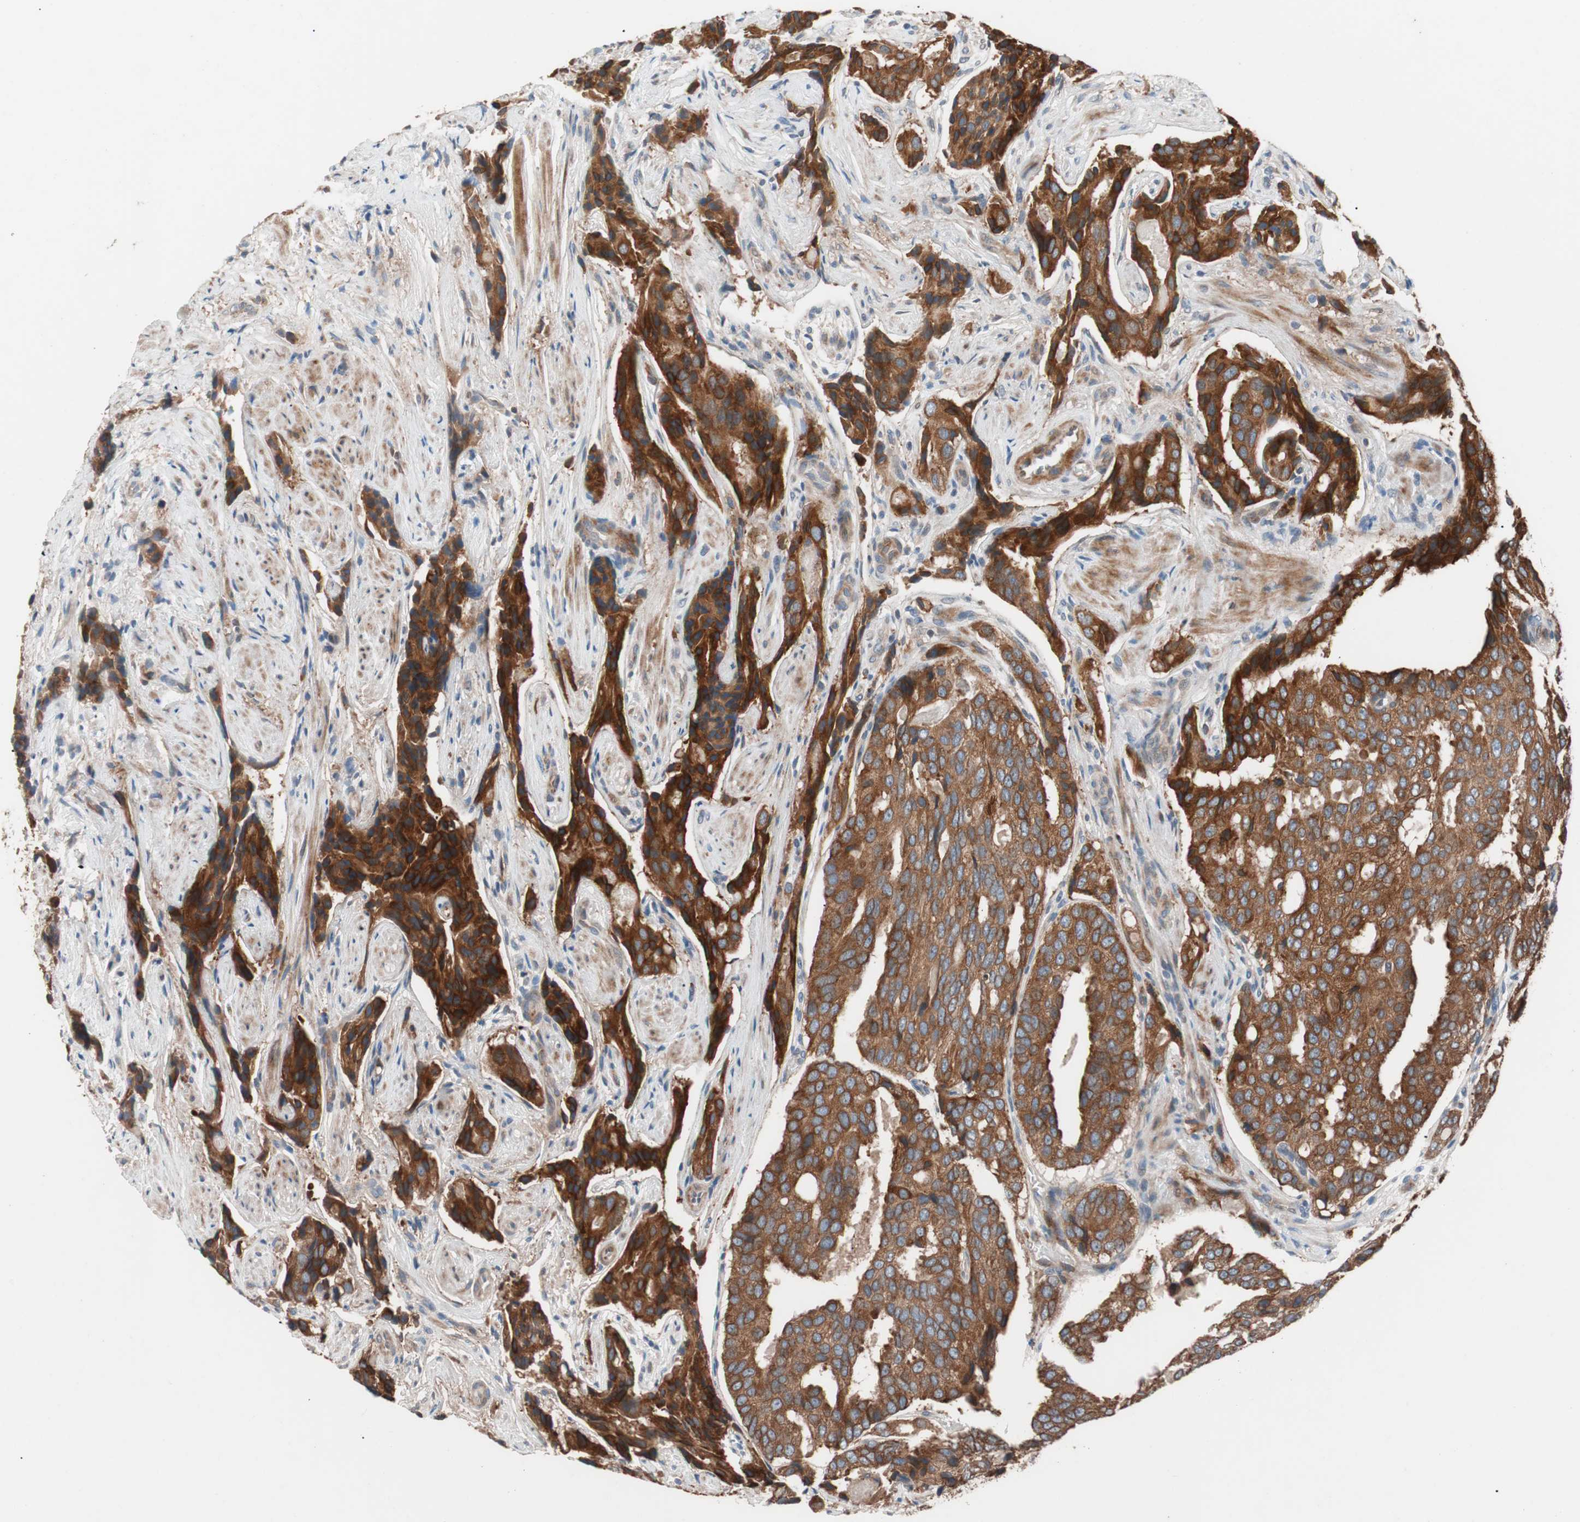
{"staining": {"intensity": "strong", "quantity": ">75%", "location": "cytoplasmic/membranous"}, "tissue": "prostate cancer", "cell_type": "Tumor cells", "image_type": "cancer", "snomed": [{"axis": "morphology", "description": "Adenocarcinoma, High grade"}, {"axis": "topography", "description": "Prostate"}], "caption": "IHC image of neoplastic tissue: human prostate adenocarcinoma (high-grade) stained using immunohistochemistry (IHC) reveals high levels of strong protein expression localized specifically in the cytoplasmic/membranous of tumor cells, appearing as a cytoplasmic/membranous brown color.", "gene": "FAAH", "patient": {"sex": "male", "age": 58}}